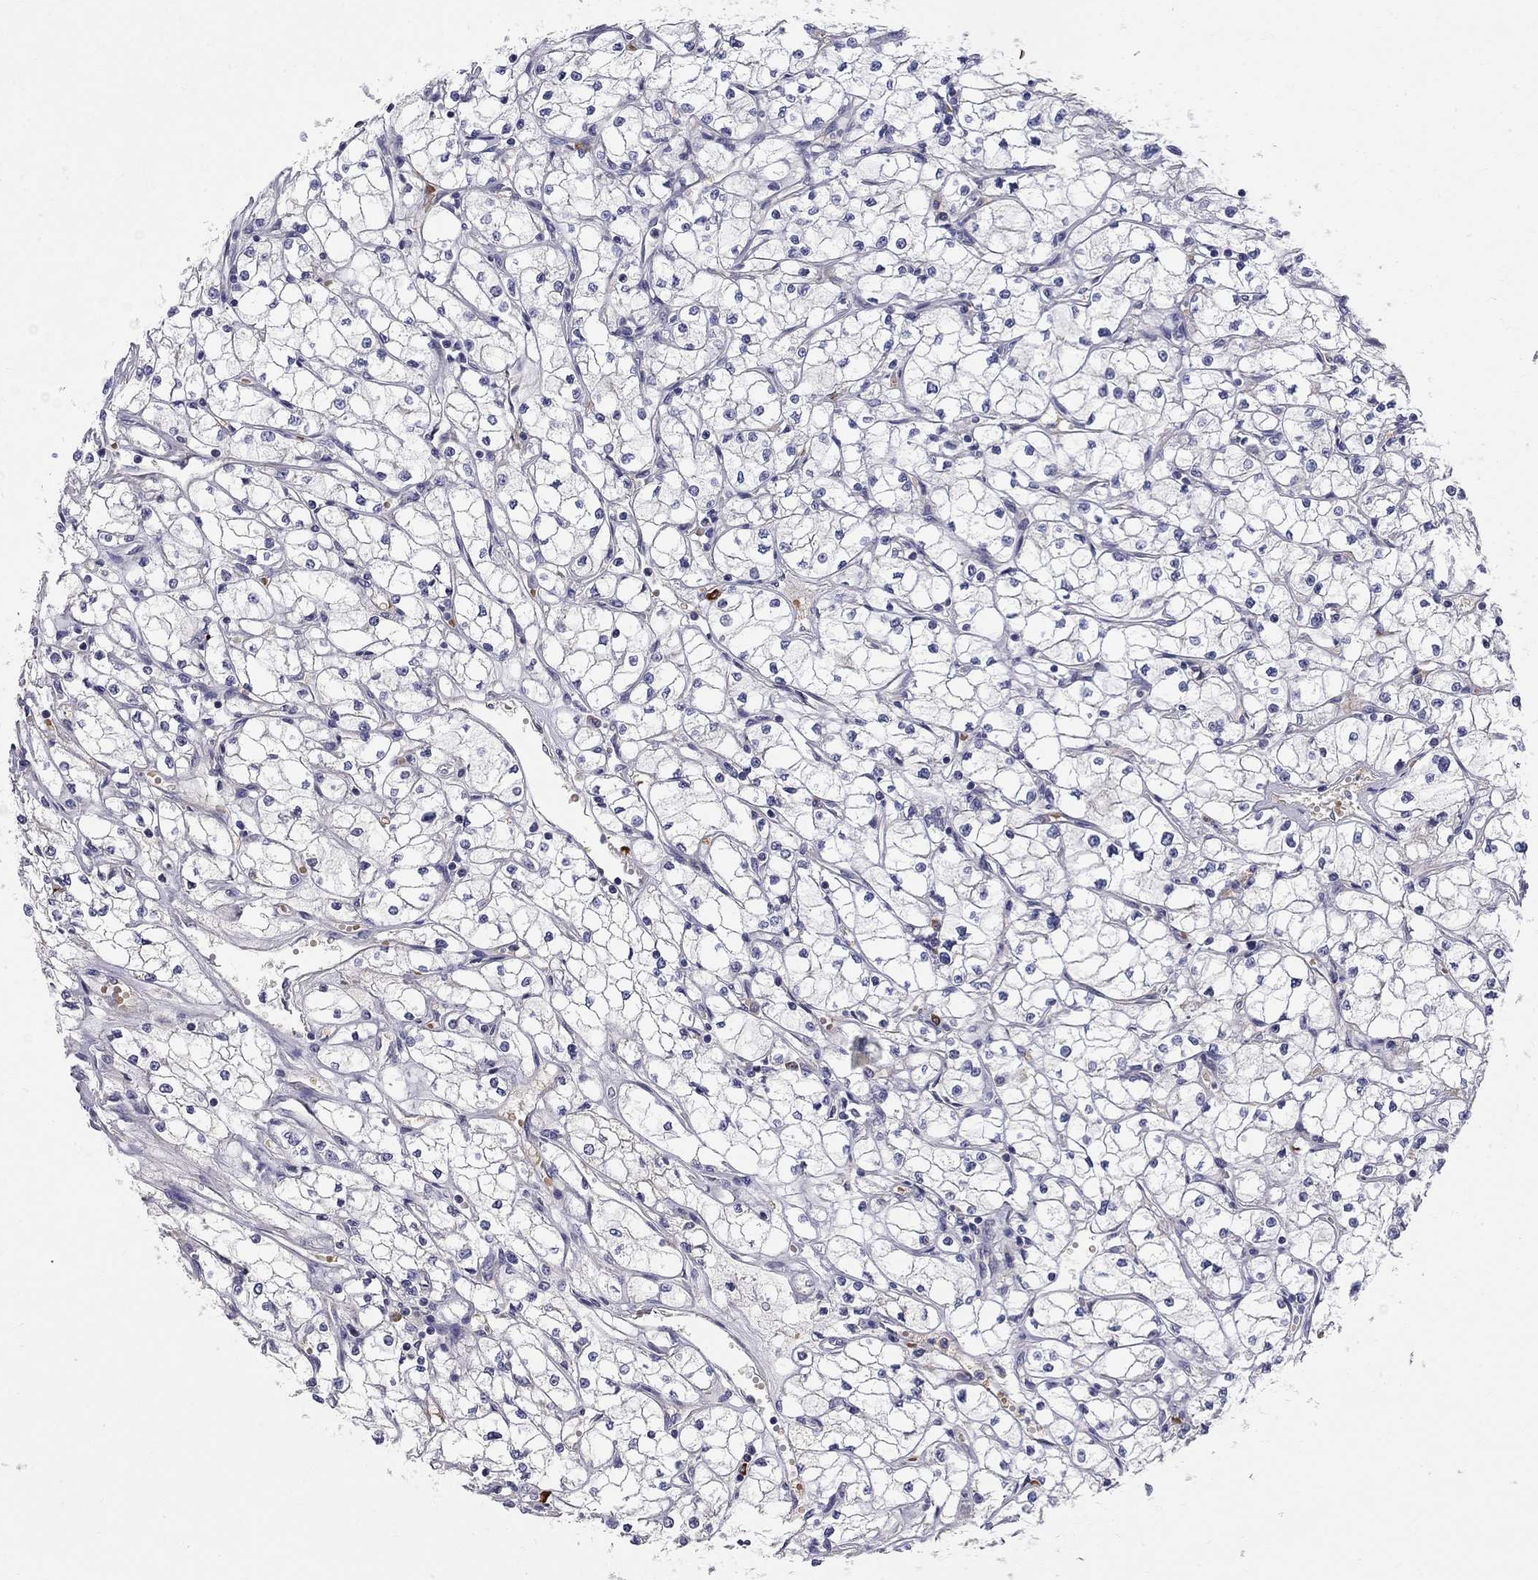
{"staining": {"intensity": "negative", "quantity": "none", "location": "none"}, "tissue": "renal cancer", "cell_type": "Tumor cells", "image_type": "cancer", "snomed": [{"axis": "morphology", "description": "Adenocarcinoma, NOS"}, {"axis": "topography", "description": "Kidney"}], "caption": "Immunohistochemistry (IHC) histopathology image of human renal cancer (adenocarcinoma) stained for a protein (brown), which exhibits no expression in tumor cells.", "gene": "CASTOR1", "patient": {"sex": "male", "age": 67}}